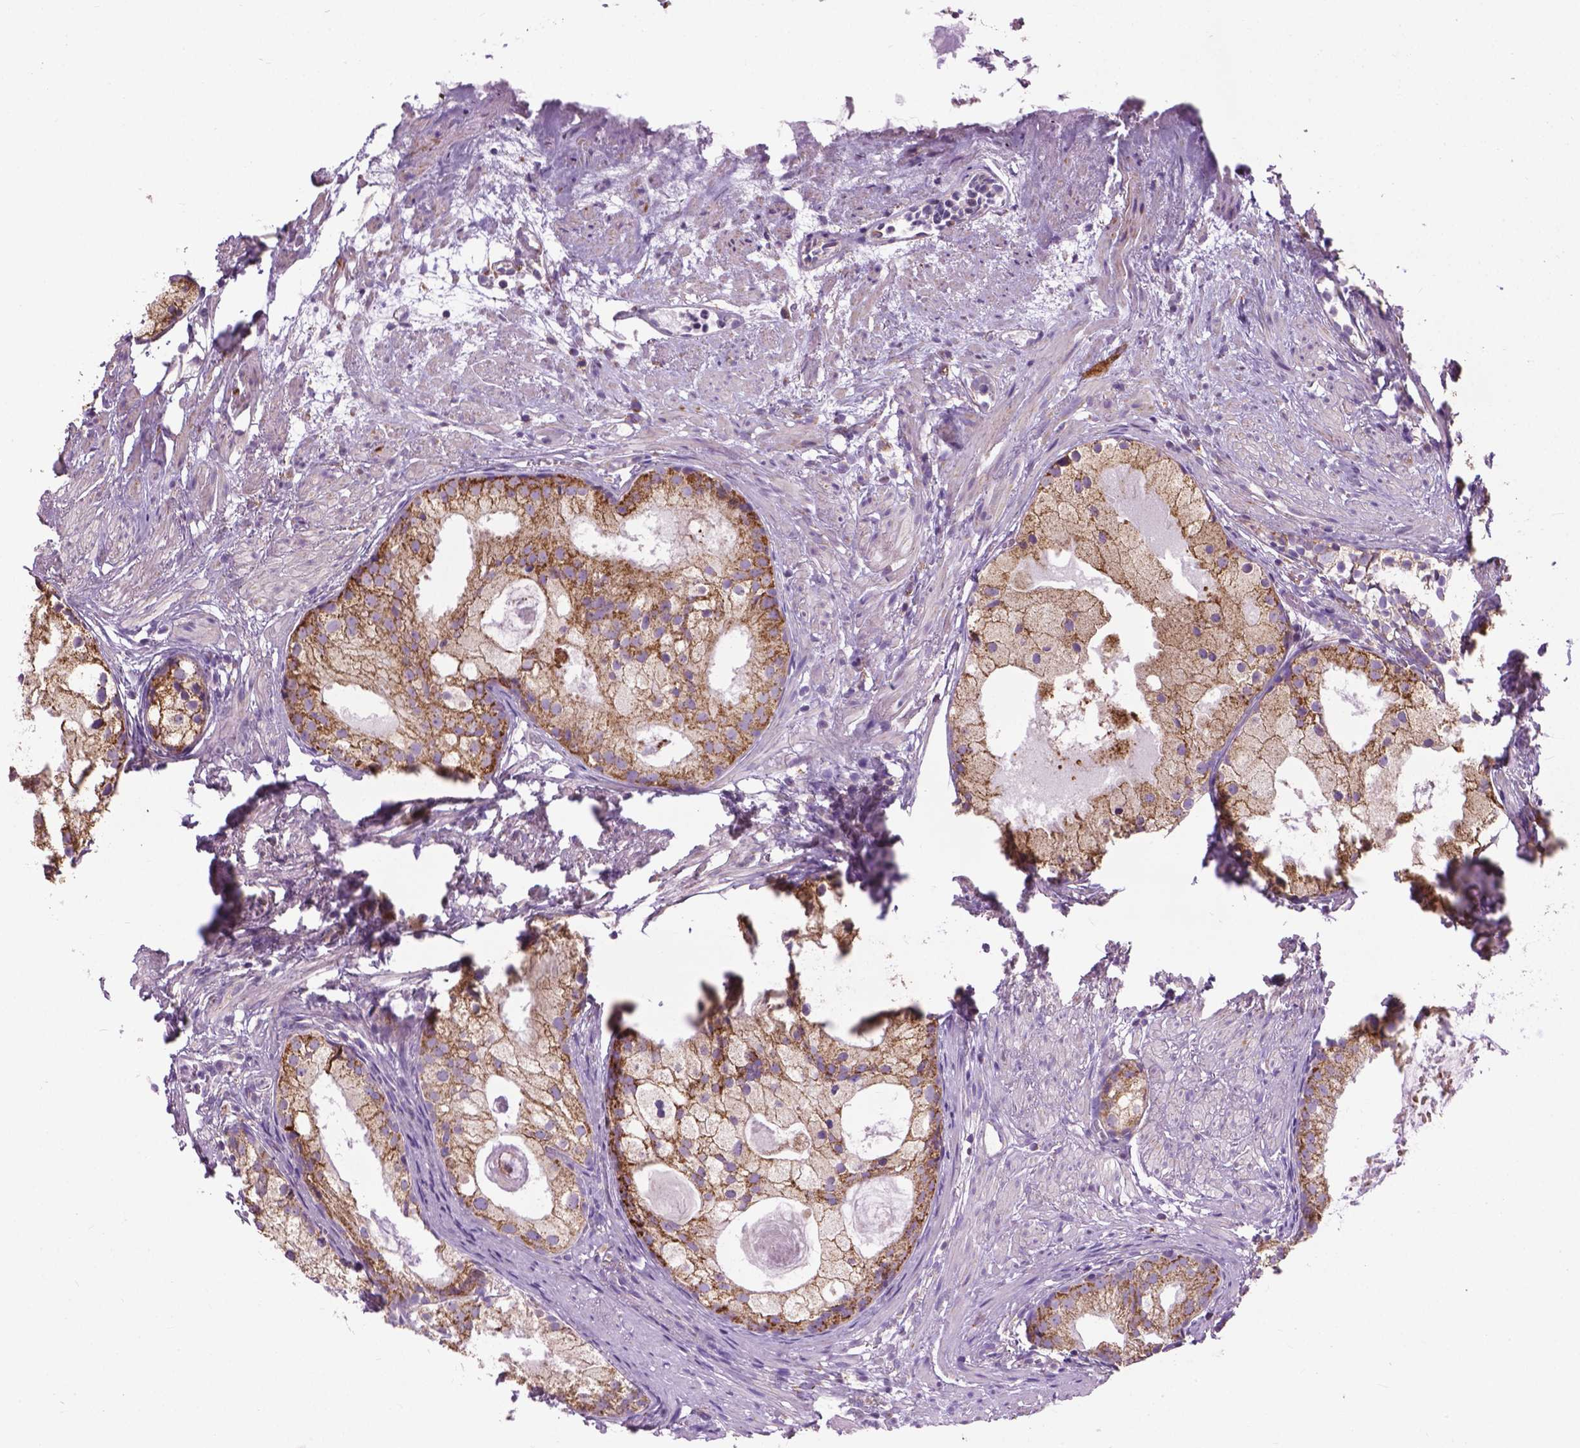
{"staining": {"intensity": "moderate", "quantity": ">75%", "location": "cytoplasmic/membranous"}, "tissue": "prostate cancer", "cell_type": "Tumor cells", "image_type": "cancer", "snomed": [{"axis": "morphology", "description": "Adenocarcinoma, High grade"}, {"axis": "topography", "description": "Prostate"}], "caption": "Immunohistochemical staining of prostate adenocarcinoma (high-grade) demonstrates medium levels of moderate cytoplasmic/membranous protein expression in about >75% of tumor cells.", "gene": "VDAC1", "patient": {"sex": "male", "age": 85}}